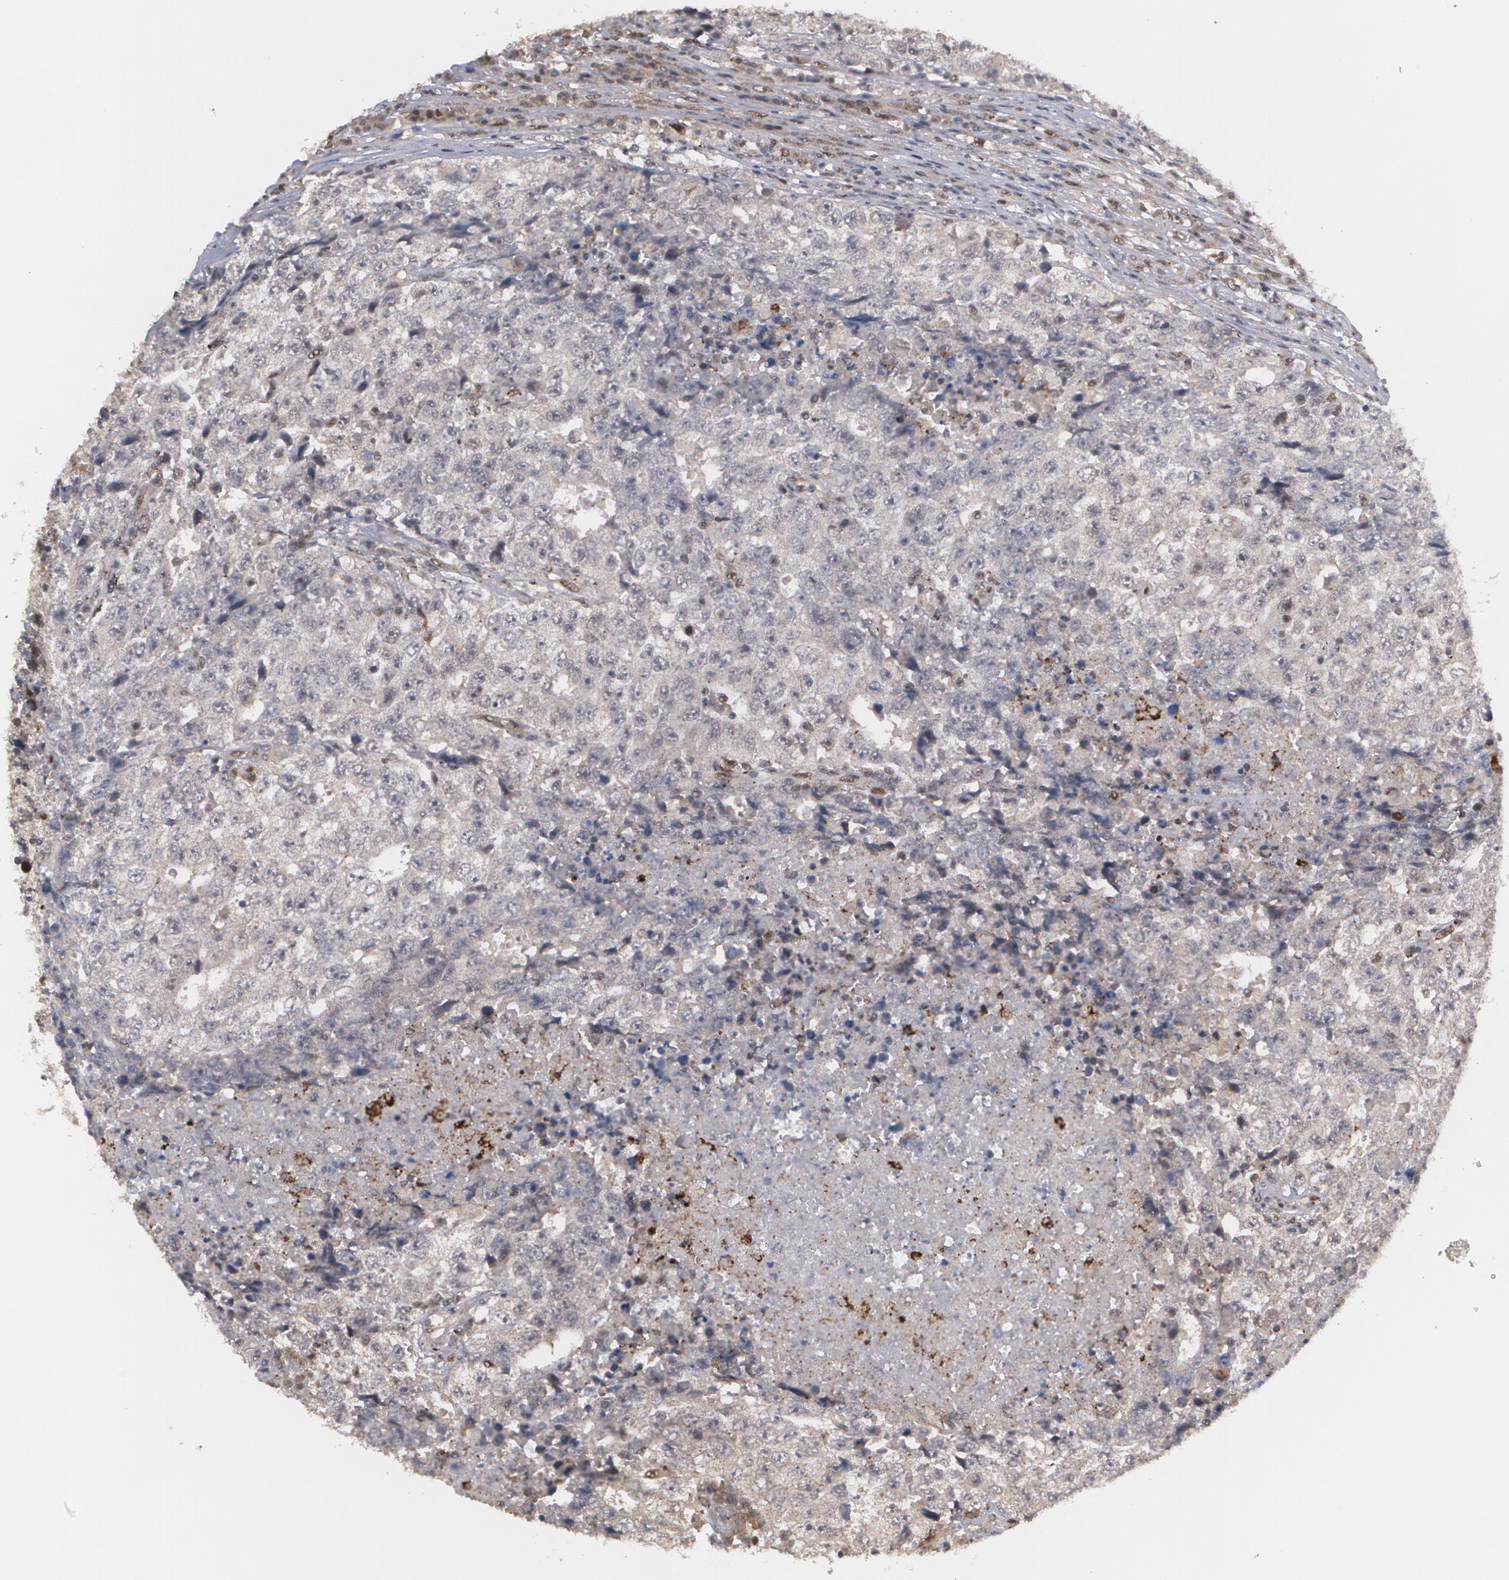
{"staining": {"intensity": "moderate", "quantity": ">75%", "location": "nuclear"}, "tissue": "testis cancer", "cell_type": "Tumor cells", "image_type": "cancer", "snomed": [{"axis": "morphology", "description": "Necrosis, NOS"}, {"axis": "morphology", "description": "Carcinoma, Embryonal, NOS"}, {"axis": "topography", "description": "Testis"}], "caption": "There is medium levels of moderate nuclear expression in tumor cells of testis cancer, as demonstrated by immunohistochemical staining (brown color).", "gene": "INTS6", "patient": {"sex": "male", "age": 19}}